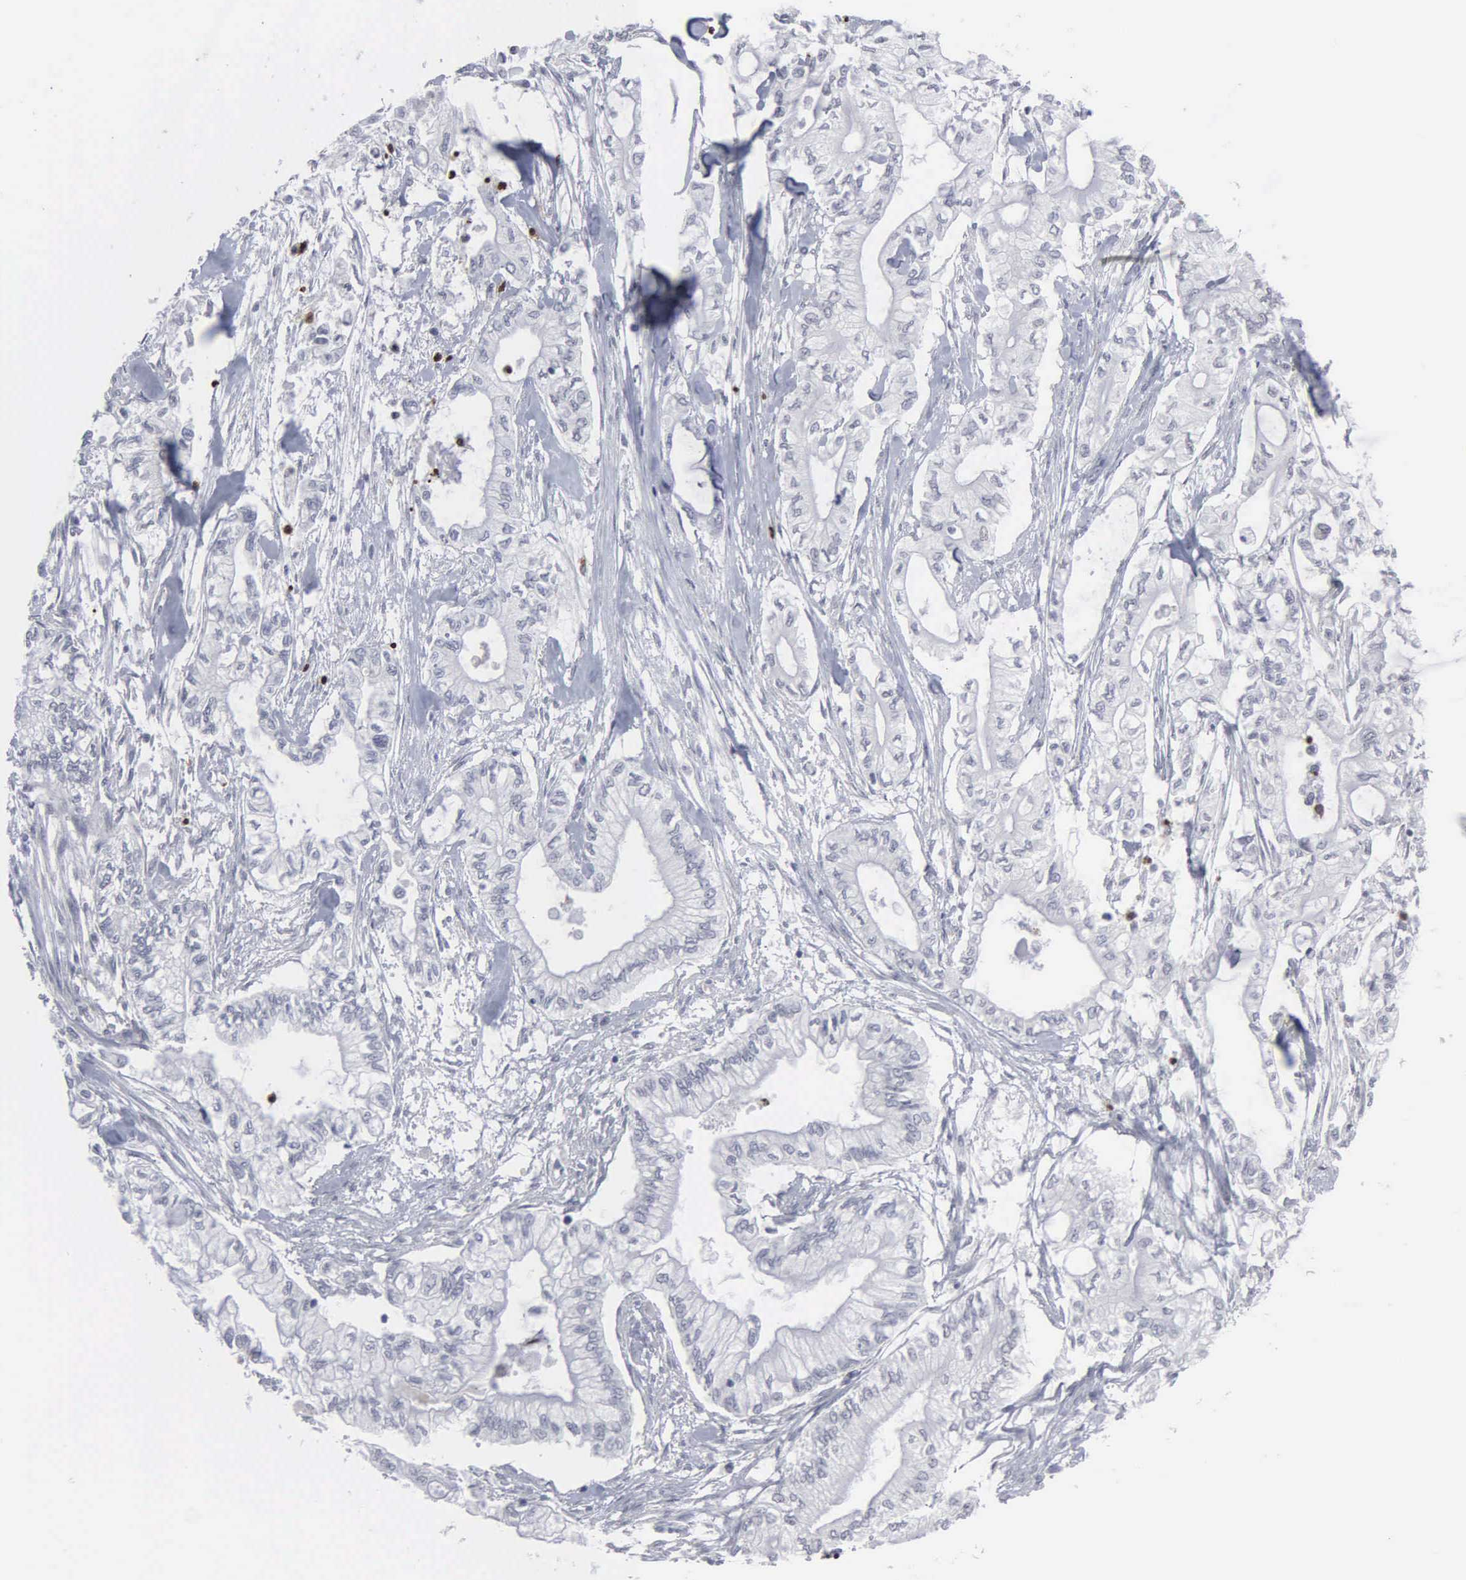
{"staining": {"intensity": "negative", "quantity": "none", "location": "none"}, "tissue": "pancreatic cancer", "cell_type": "Tumor cells", "image_type": "cancer", "snomed": [{"axis": "morphology", "description": "Adenocarcinoma, NOS"}, {"axis": "topography", "description": "Pancreas"}], "caption": "Tumor cells are negative for brown protein staining in adenocarcinoma (pancreatic).", "gene": "SPIN3", "patient": {"sex": "male", "age": 79}}